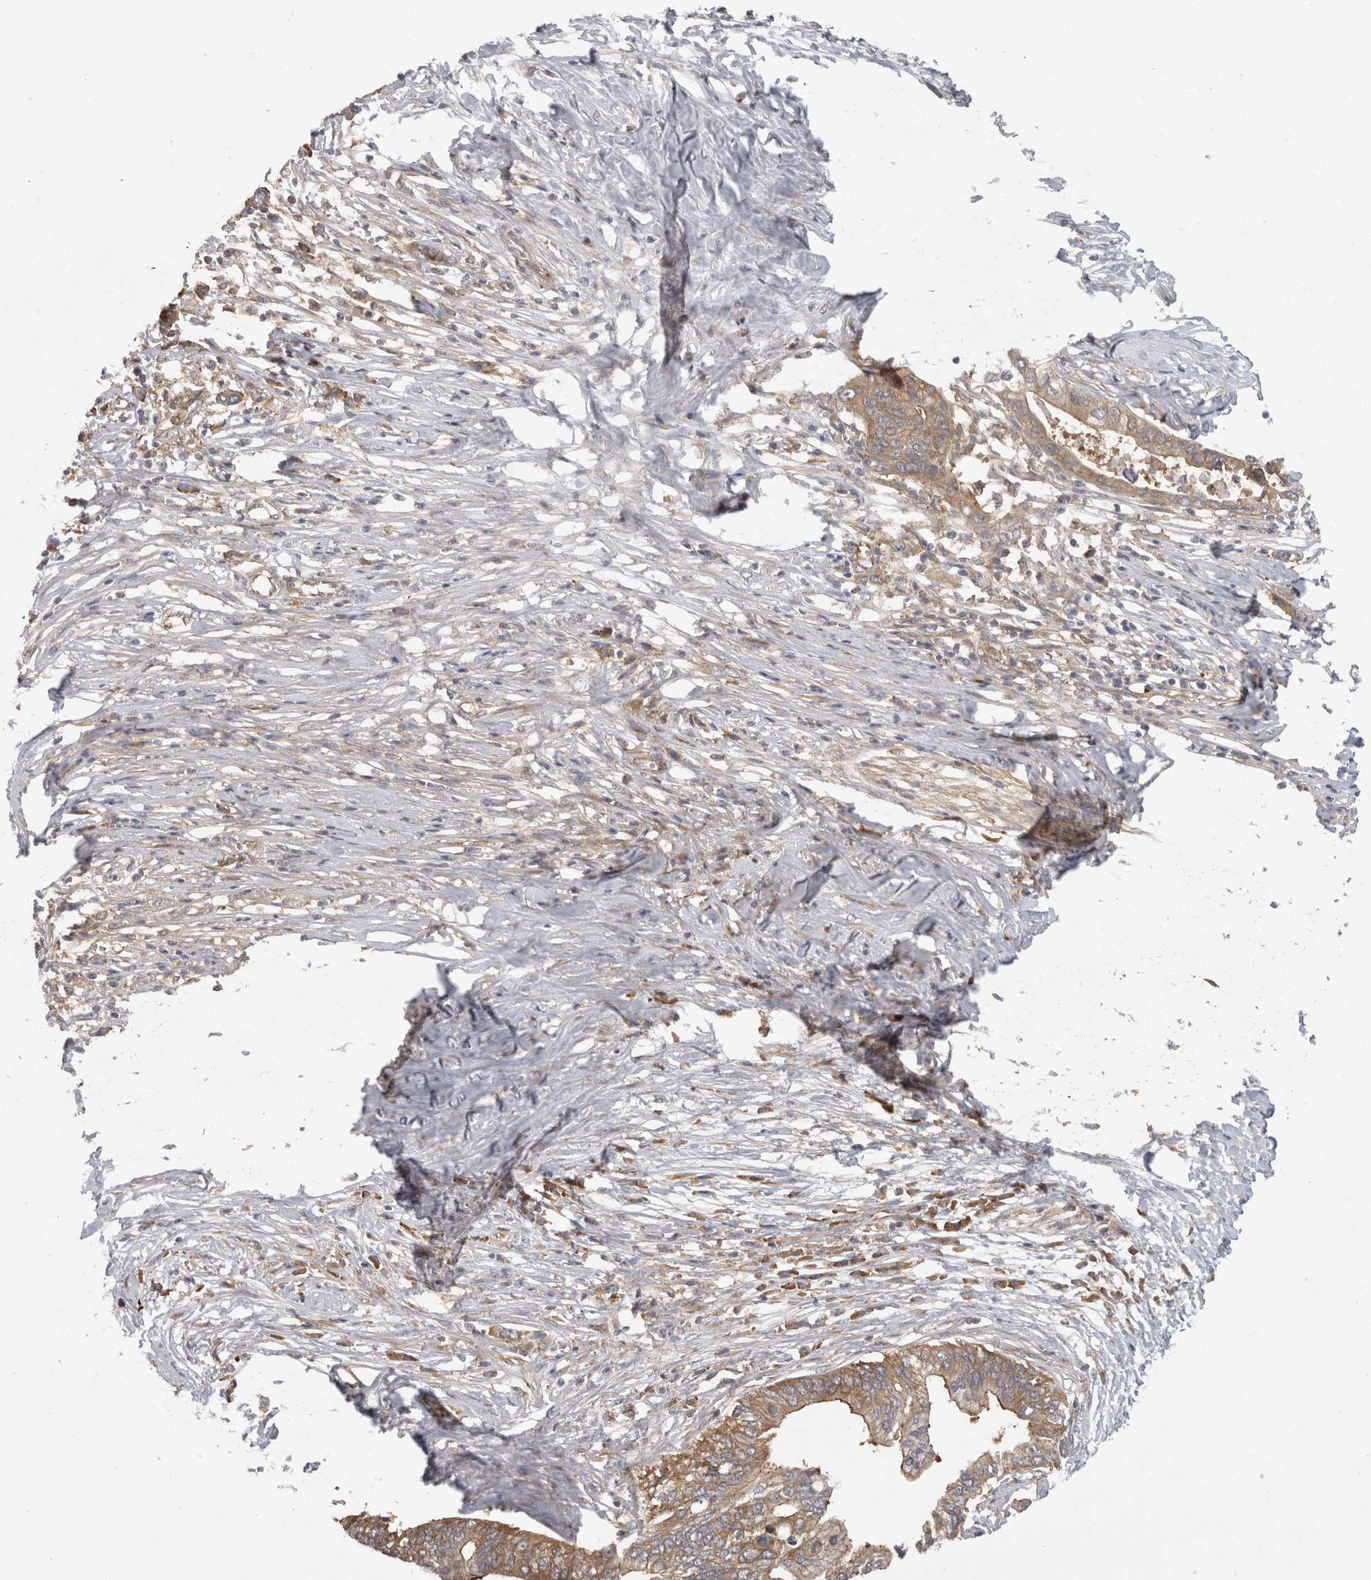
{"staining": {"intensity": "moderate", "quantity": ">75%", "location": "cytoplasmic/membranous"}, "tissue": "pancreatic cancer", "cell_type": "Tumor cells", "image_type": "cancer", "snomed": [{"axis": "morphology", "description": "Normal tissue, NOS"}, {"axis": "morphology", "description": "Adenocarcinoma, NOS"}, {"axis": "topography", "description": "Pancreas"}, {"axis": "topography", "description": "Peripheral nerve tissue"}], "caption": "Immunohistochemical staining of pancreatic cancer displays medium levels of moderate cytoplasmic/membranous staining in approximately >75% of tumor cells.", "gene": "SMCR8", "patient": {"sex": "male", "age": 59}}